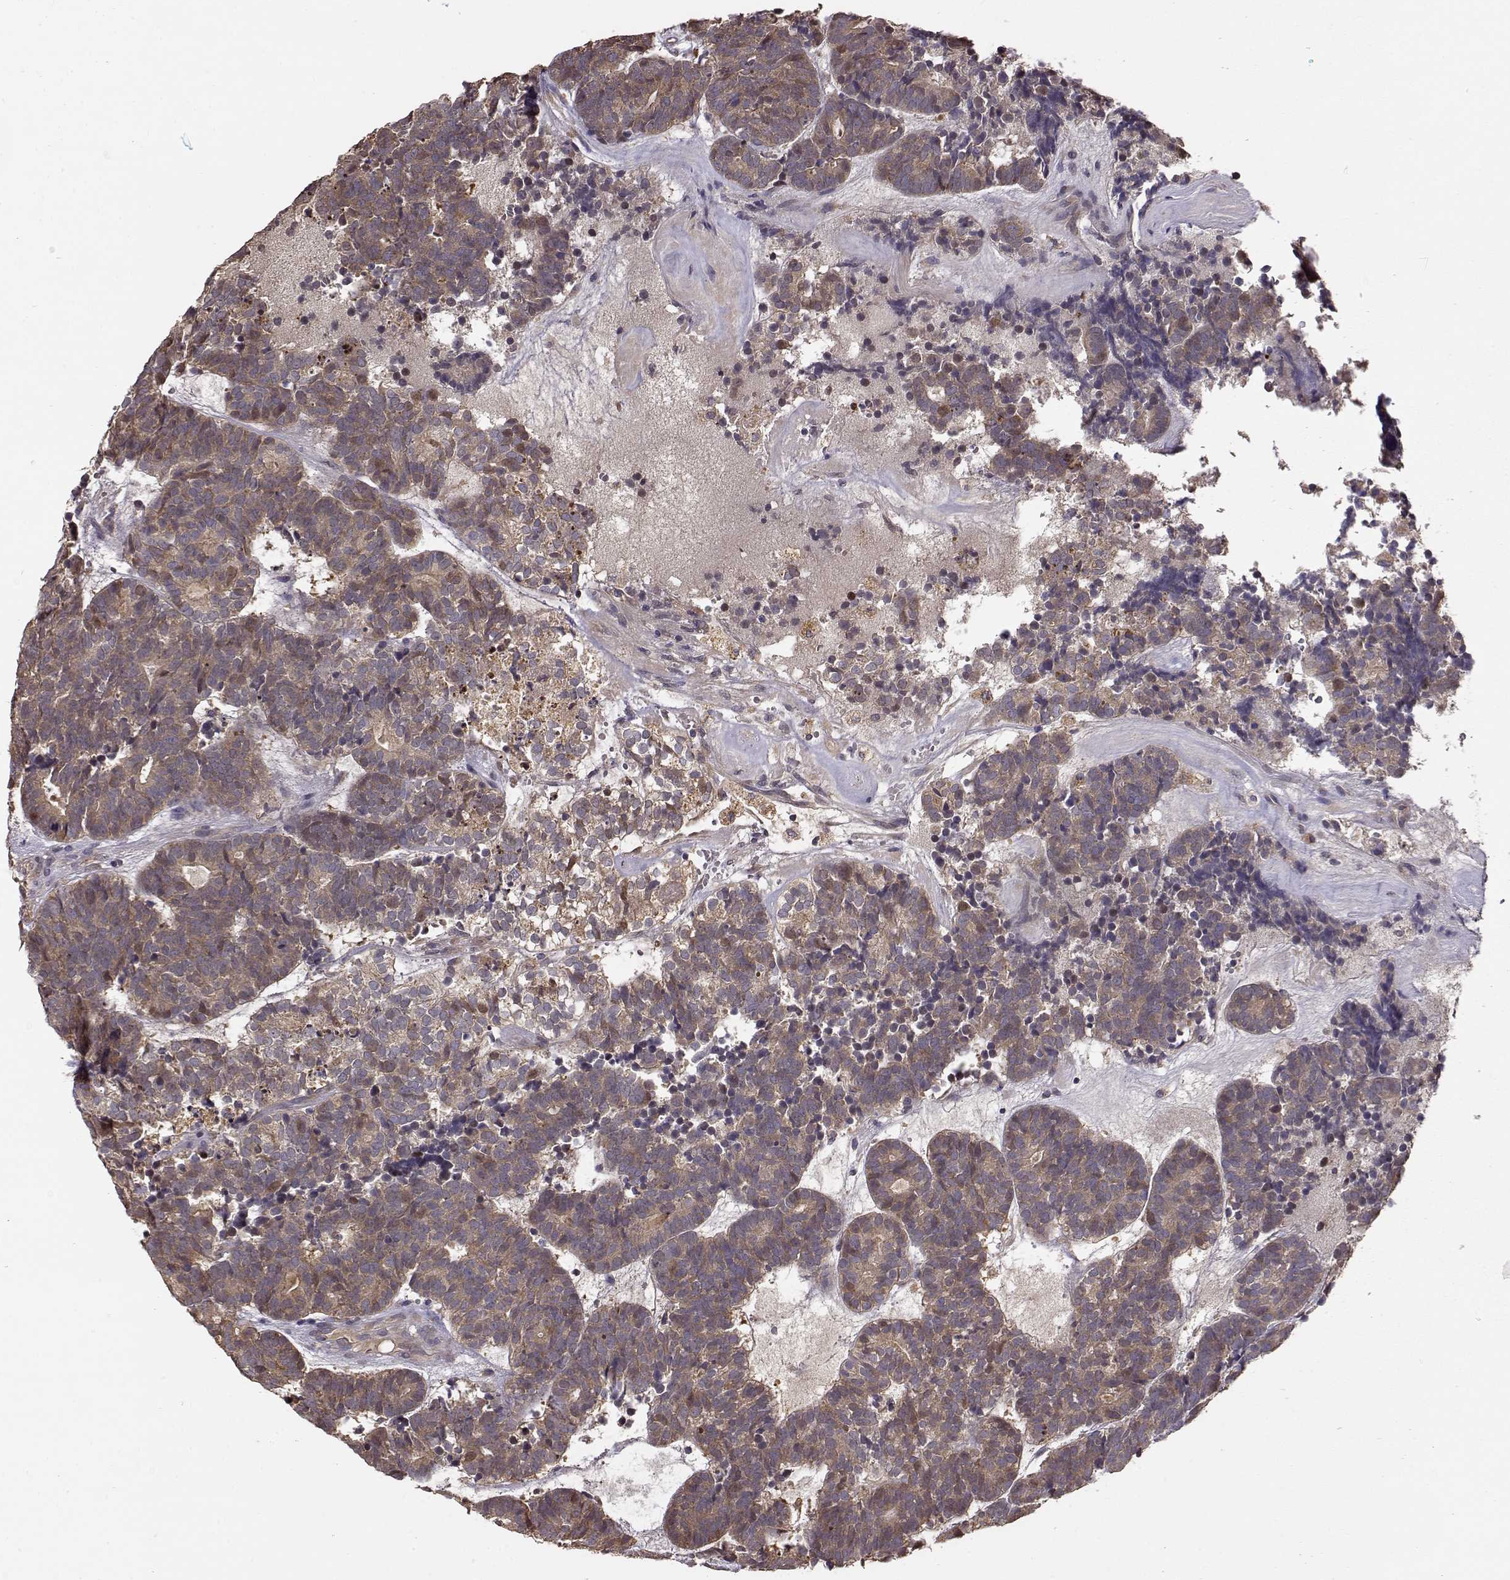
{"staining": {"intensity": "weak", "quantity": ">75%", "location": "cytoplasmic/membranous"}, "tissue": "head and neck cancer", "cell_type": "Tumor cells", "image_type": "cancer", "snomed": [{"axis": "morphology", "description": "Adenocarcinoma, NOS"}, {"axis": "topography", "description": "Head-Neck"}], "caption": "Tumor cells display weak cytoplasmic/membranous positivity in approximately >75% of cells in head and neck cancer (adenocarcinoma).", "gene": "CRIM1", "patient": {"sex": "female", "age": 81}}